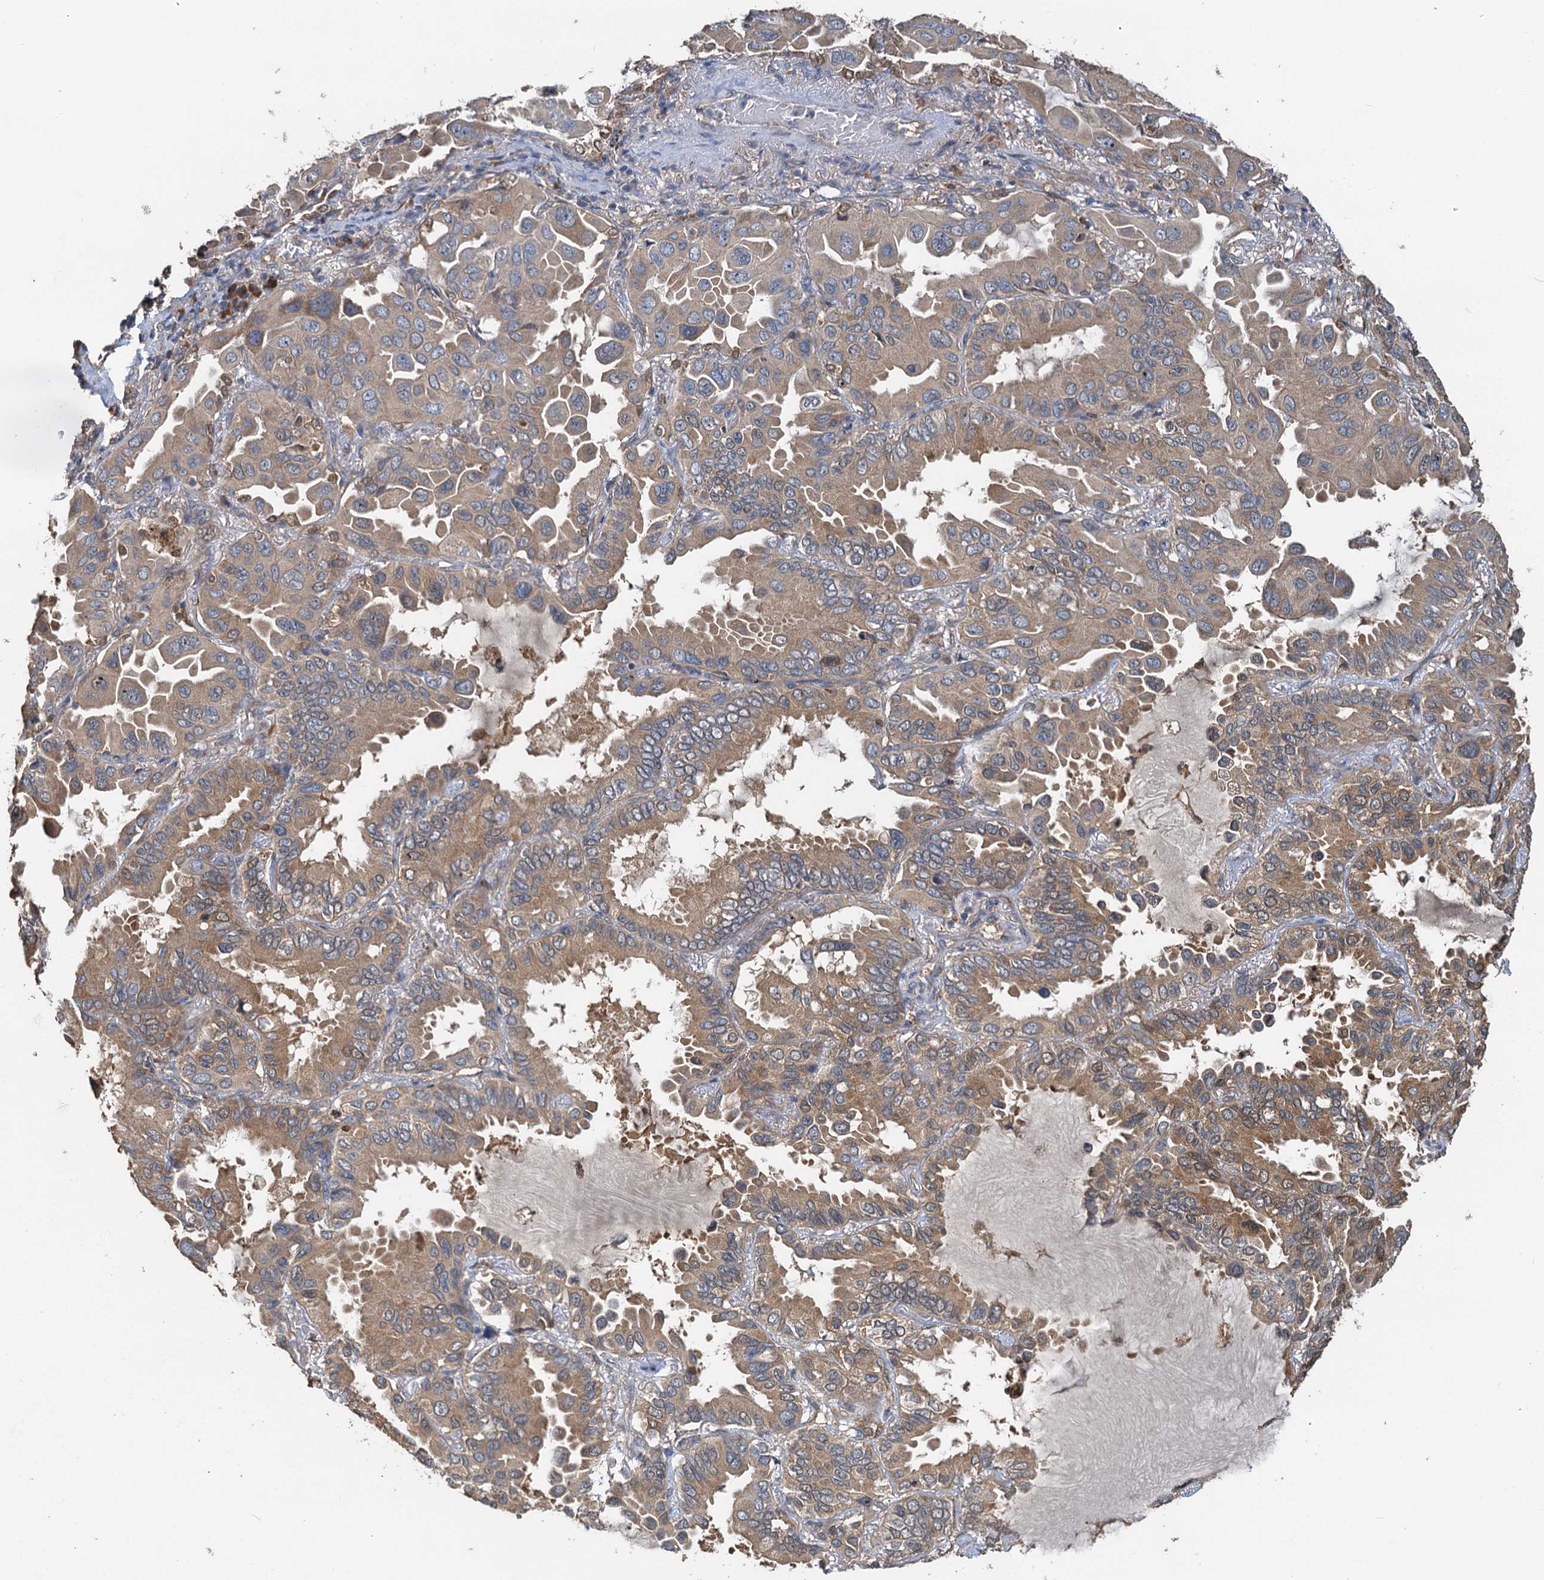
{"staining": {"intensity": "moderate", "quantity": "<25%", "location": "cytoplasmic/membranous"}, "tissue": "lung cancer", "cell_type": "Tumor cells", "image_type": "cancer", "snomed": [{"axis": "morphology", "description": "Adenocarcinoma, NOS"}, {"axis": "topography", "description": "Lung"}], "caption": "This photomicrograph demonstrates lung cancer (adenocarcinoma) stained with immunohistochemistry to label a protein in brown. The cytoplasmic/membranous of tumor cells show moderate positivity for the protein. Nuclei are counter-stained blue.", "gene": "HYI", "patient": {"sex": "male", "age": 64}}